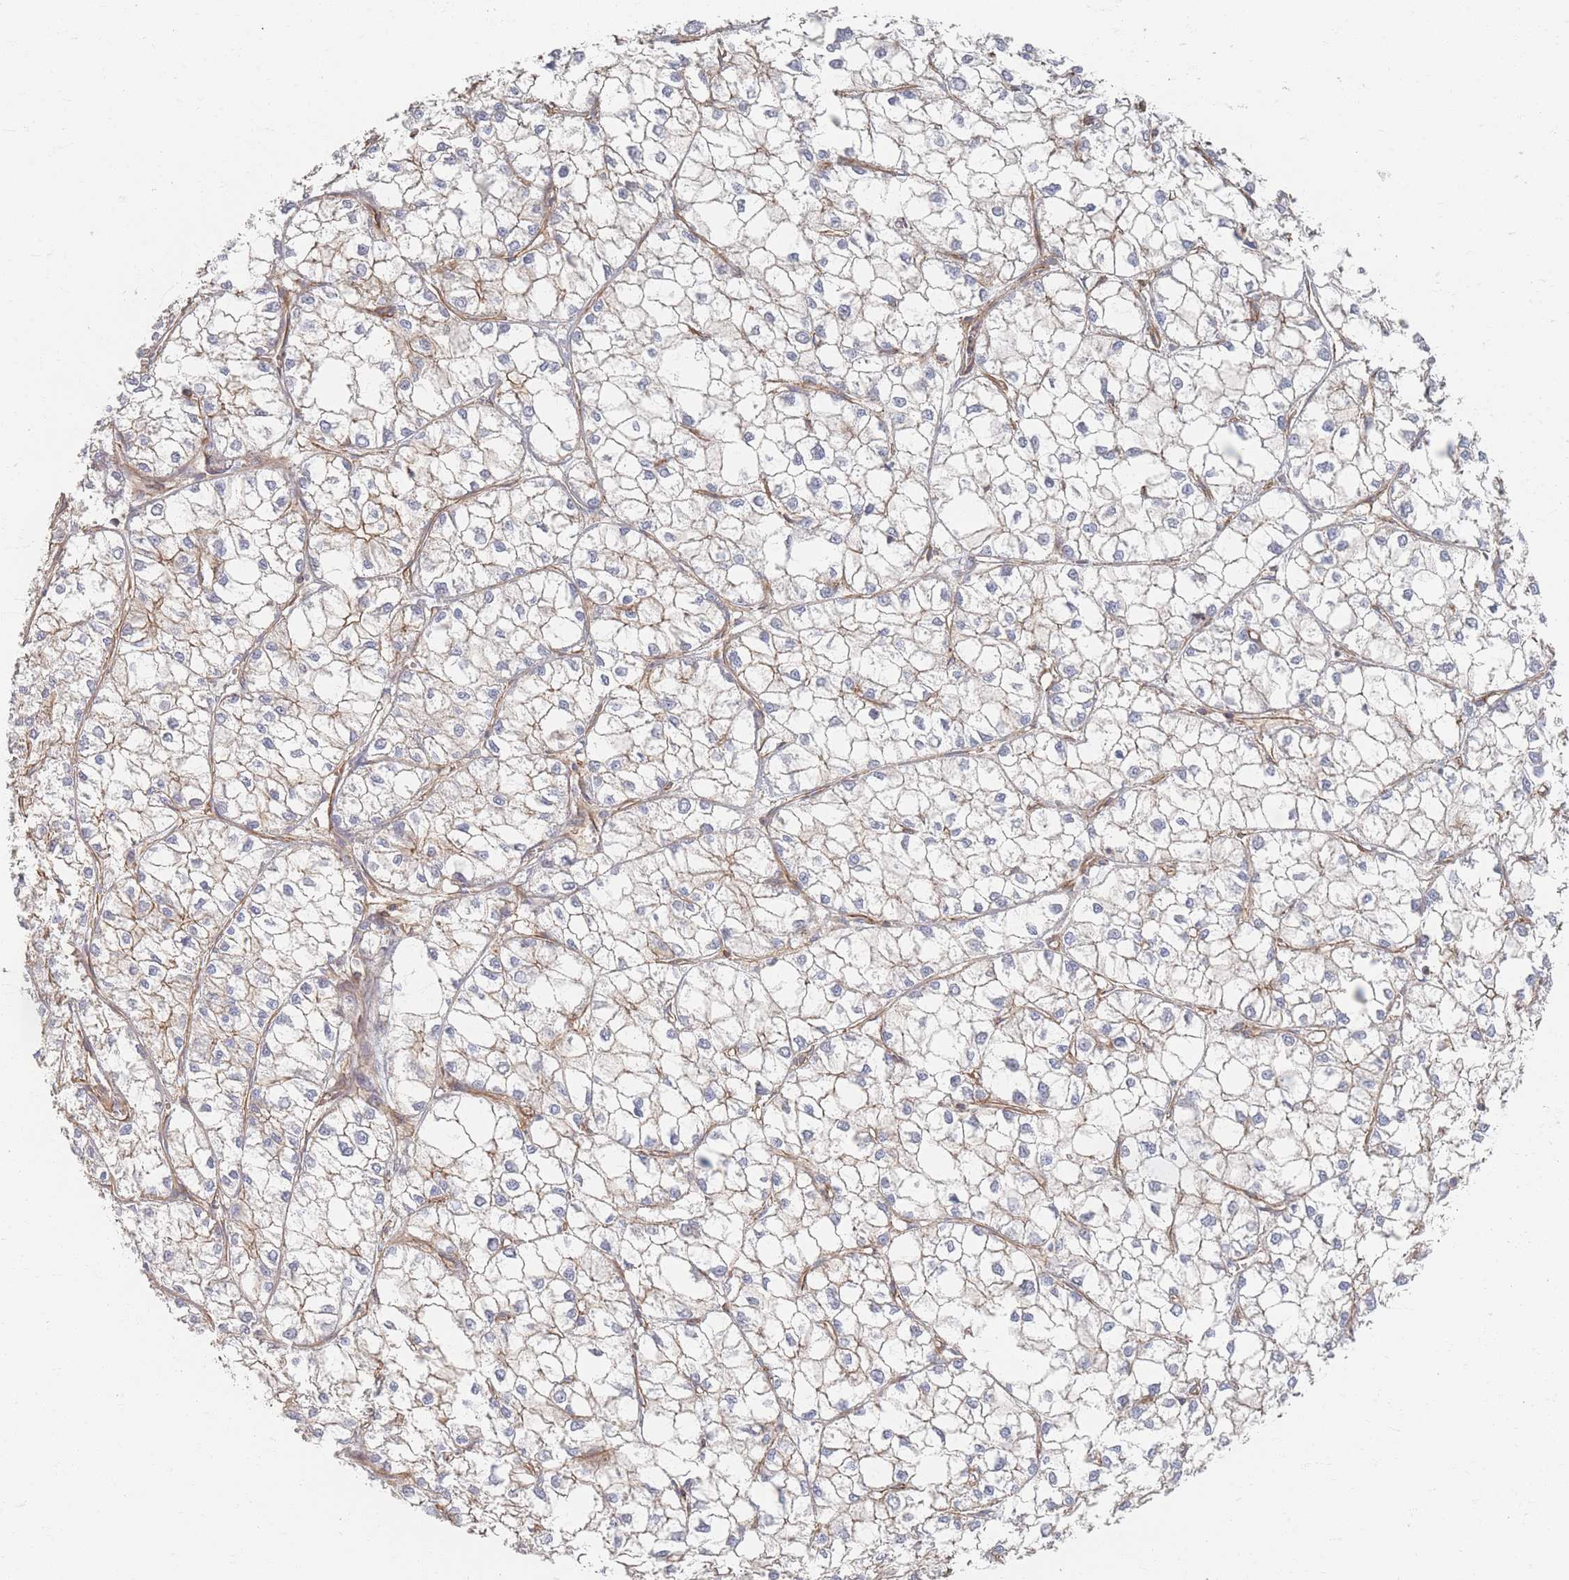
{"staining": {"intensity": "weak", "quantity": "25%-75%", "location": "cytoplasmic/membranous"}, "tissue": "liver cancer", "cell_type": "Tumor cells", "image_type": "cancer", "snomed": [{"axis": "morphology", "description": "Carcinoma, Hepatocellular, NOS"}, {"axis": "topography", "description": "Liver"}], "caption": "Immunohistochemistry (IHC) image of neoplastic tissue: human liver cancer stained using immunohistochemistry shows low levels of weak protein expression localized specifically in the cytoplasmic/membranous of tumor cells, appearing as a cytoplasmic/membranous brown color.", "gene": "GNB1", "patient": {"sex": "female", "age": 43}}